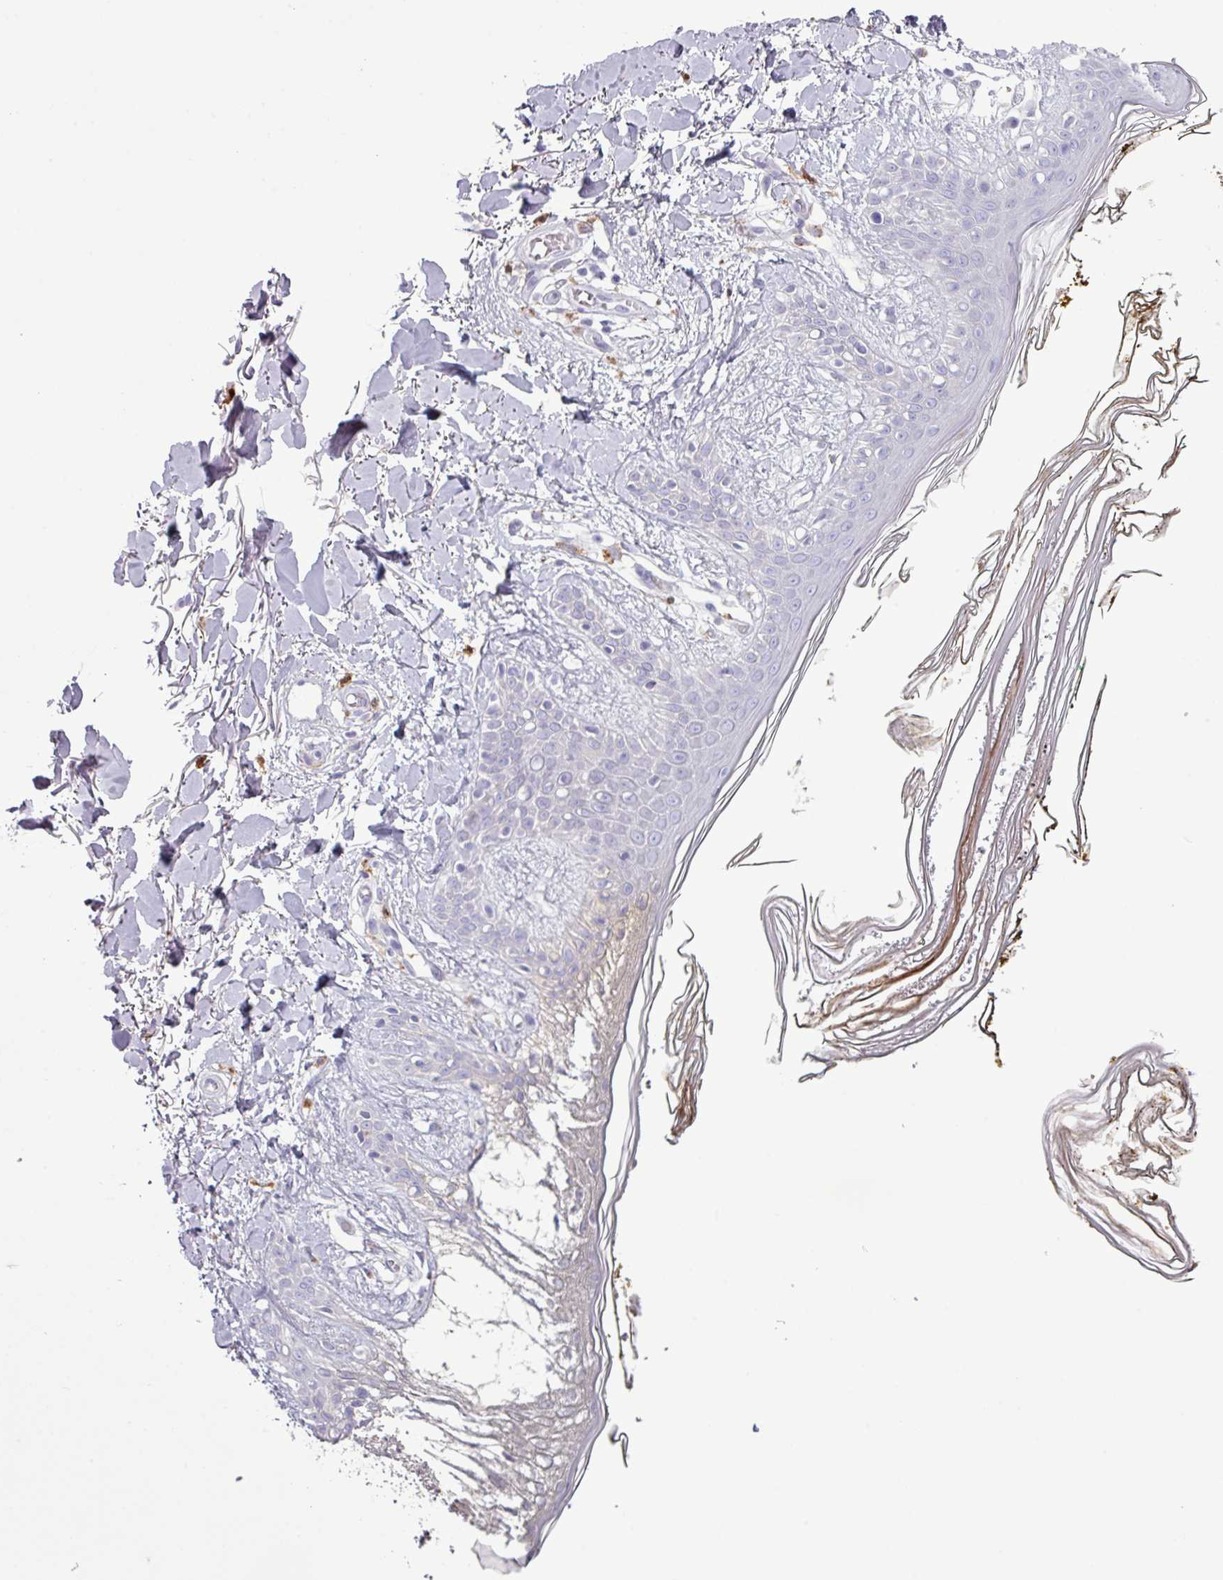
{"staining": {"intensity": "negative", "quantity": "none", "location": "none"}, "tissue": "skin", "cell_type": "Fibroblasts", "image_type": "normal", "snomed": [{"axis": "morphology", "description": "Normal tissue, NOS"}, {"axis": "topography", "description": "Skin"}], "caption": "DAB immunohistochemical staining of unremarkable skin shows no significant expression in fibroblasts. (Stains: DAB (3,3'-diaminobenzidine) immunohistochemistry with hematoxylin counter stain, Microscopy: brightfield microscopy at high magnification).", "gene": "C4A", "patient": {"sex": "female", "age": 34}}